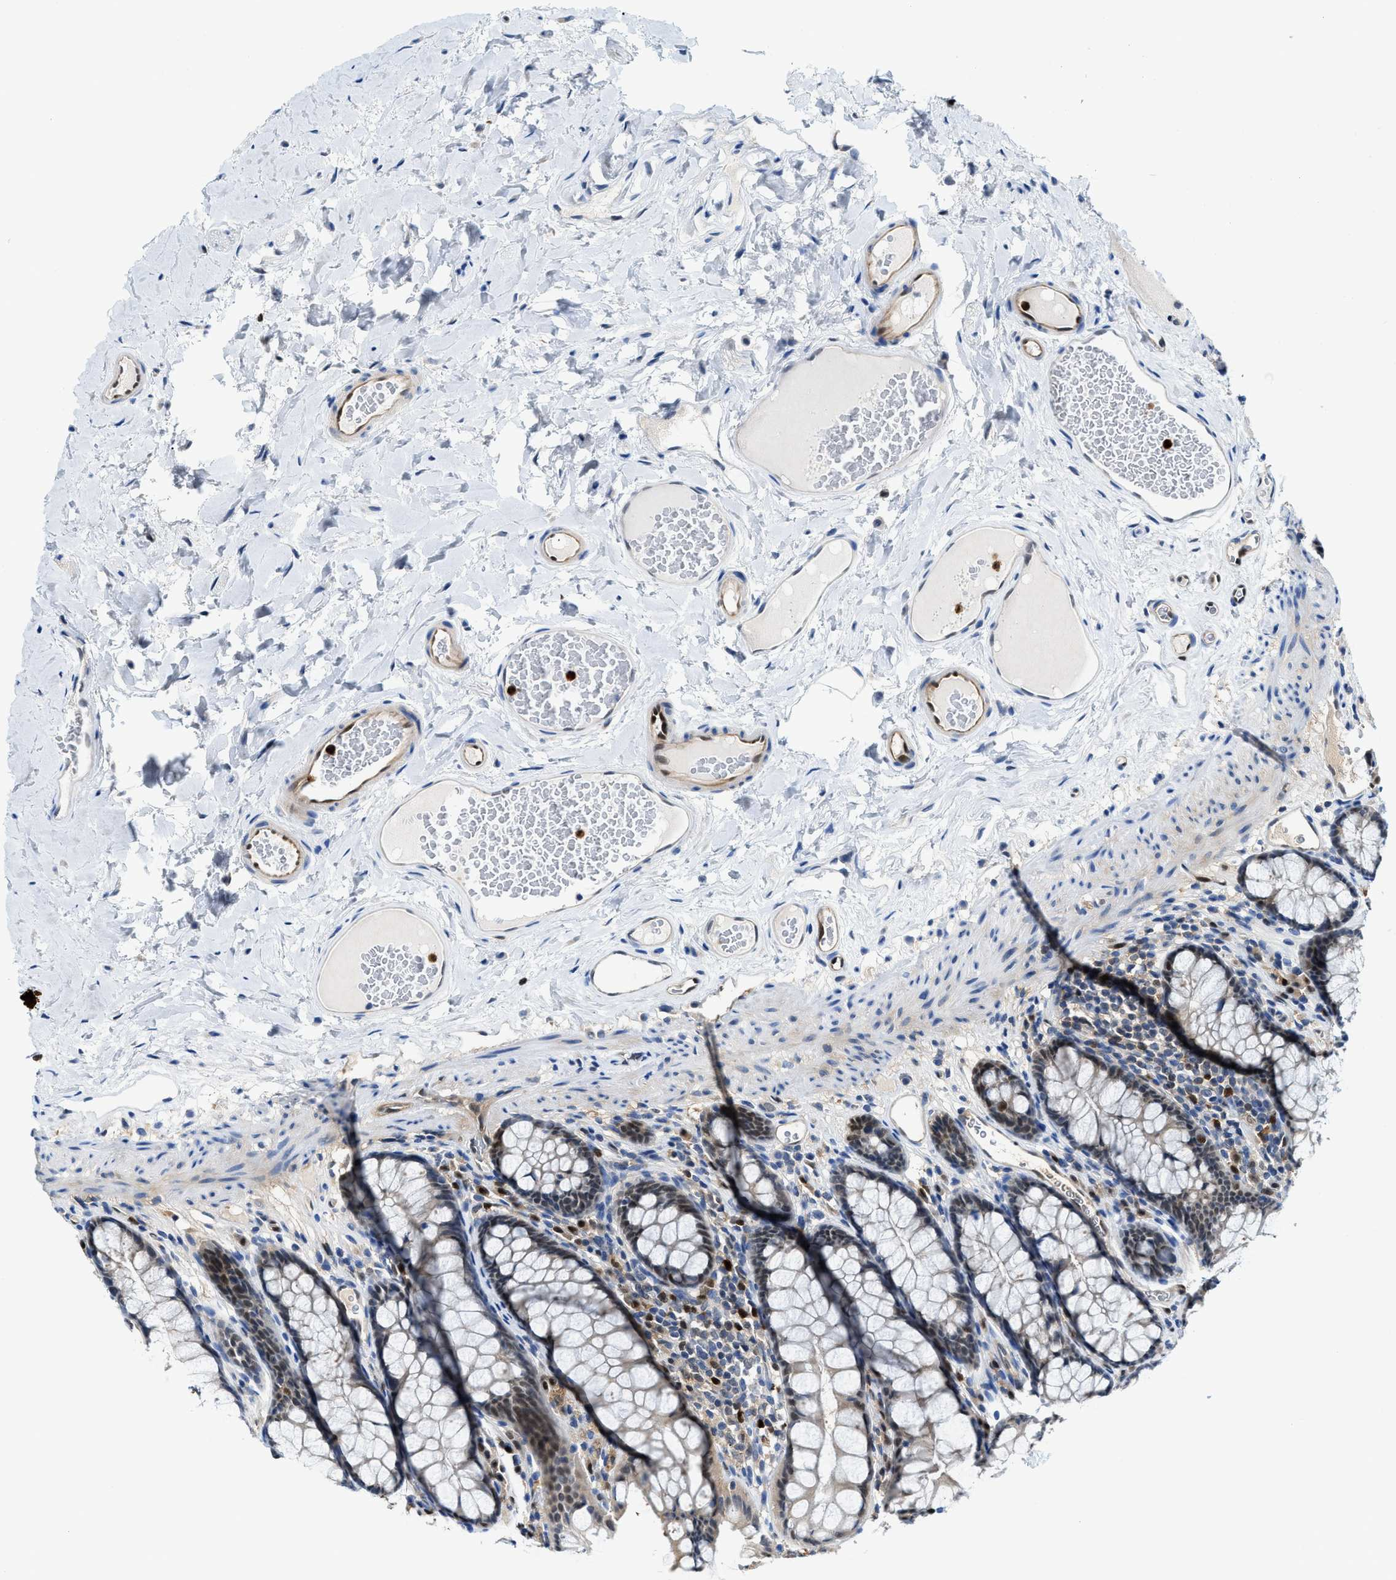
{"staining": {"intensity": "moderate", "quantity": "25%-75%", "location": "cytoplasmic/membranous,nuclear"}, "tissue": "colon", "cell_type": "Endothelial cells", "image_type": "normal", "snomed": [{"axis": "morphology", "description": "Normal tissue, NOS"}, {"axis": "topography", "description": "Colon"}], "caption": "Immunohistochemistry (IHC) (DAB (3,3'-diaminobenzidine)) staining of unremarkable colon reveals moderate cytoplasmic/membranous,nuclear protein positivity in about 25%-75% of endothelial cells. (DAB IHC with brightfield microscopy, high magnification).", "gene": "LTA4H", "patient": {"sex": "female", "age": 55}}